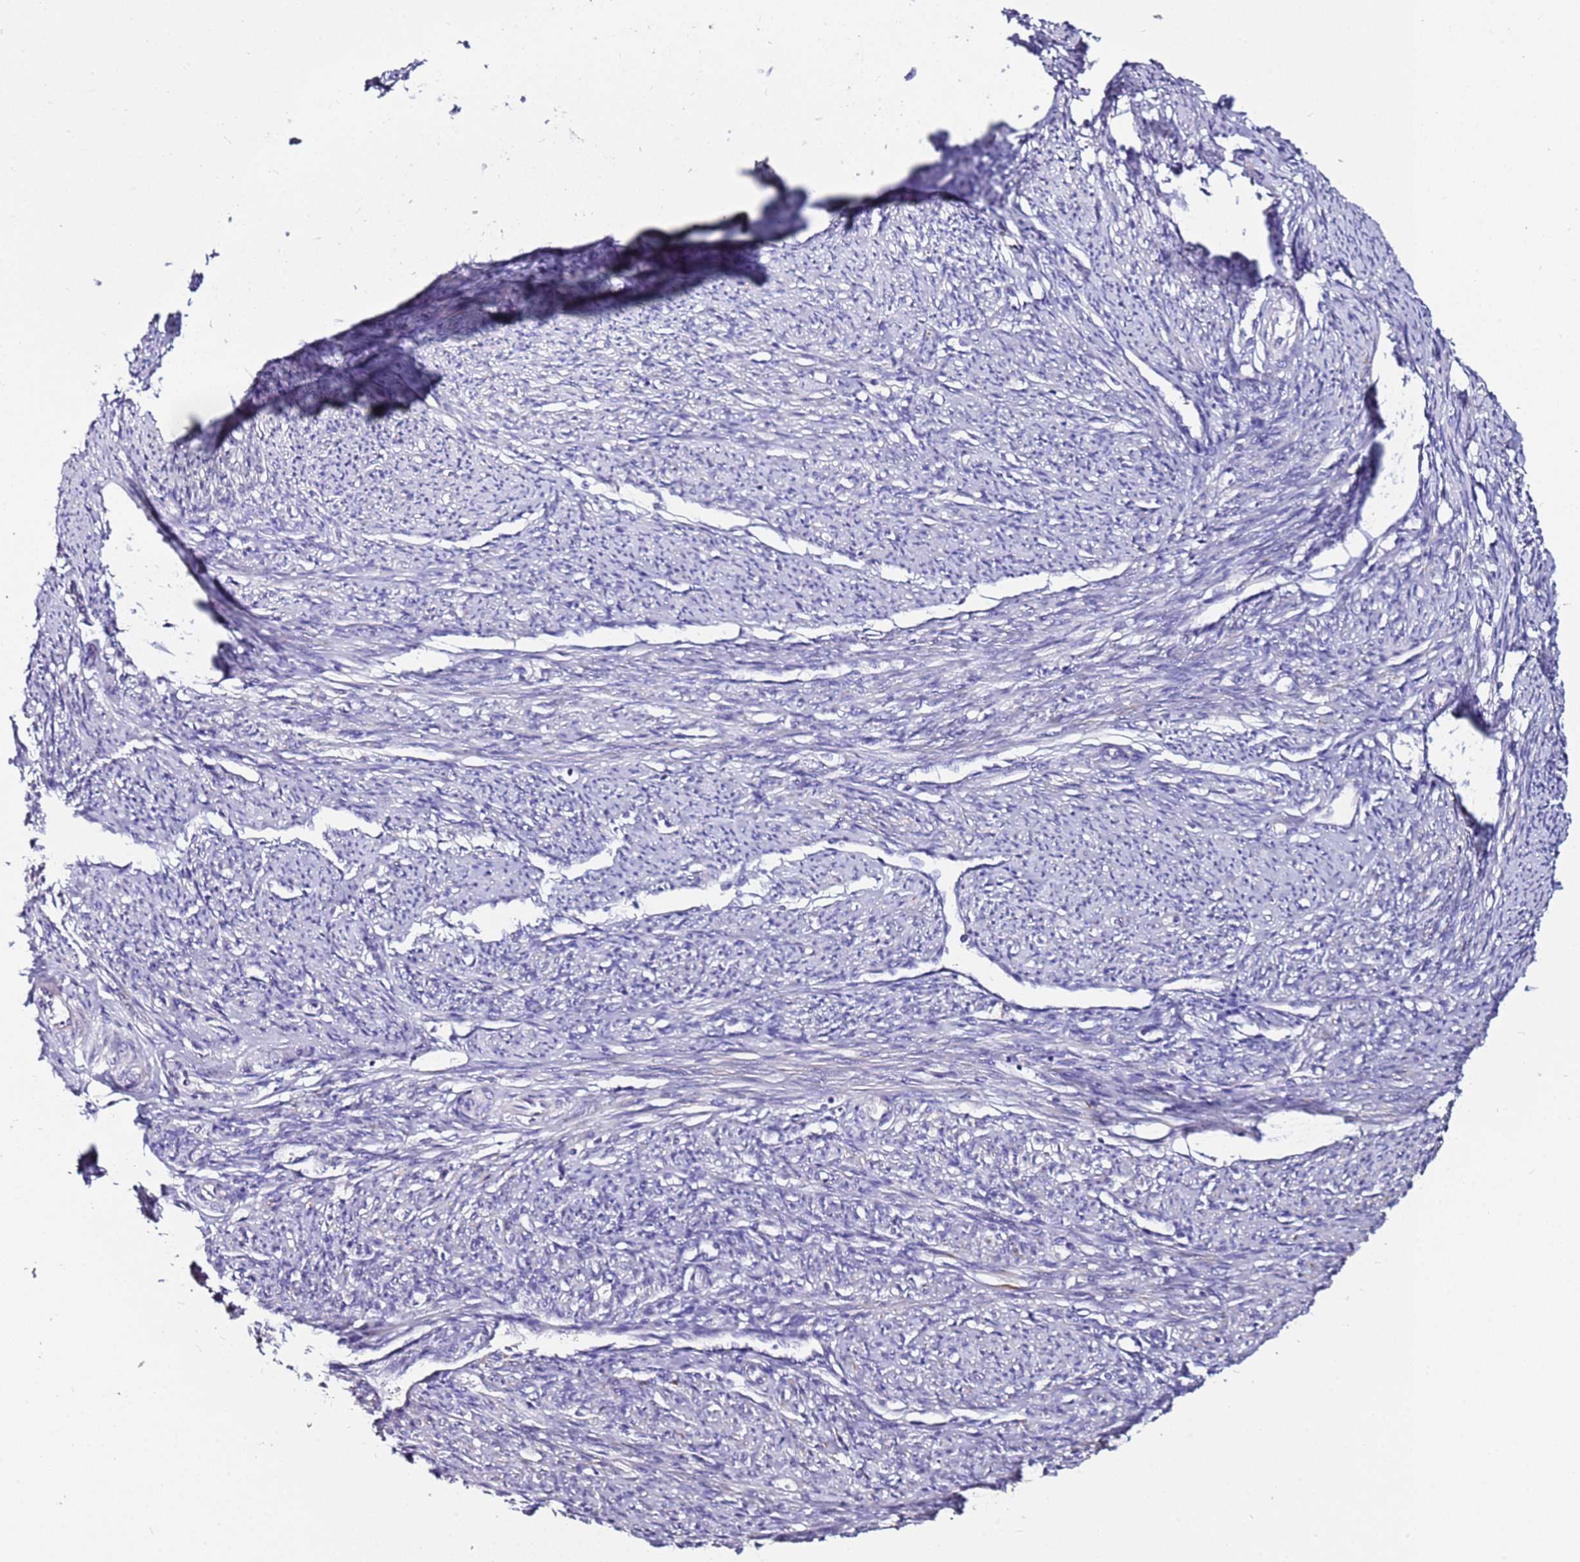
{"staining": {"intensity": "moderate", "quantity": "25%-75%", "location": "cytoplasmic/membranous"}, "tissue": "smooth muscle", "cell_type": "Smooth muscle cells", "image_type": "normal", "snomed": [{"axis": "morphology", "description": "Normal tissue, NOS"}, {"axis": "topography", "description": "Smooth muscle"}, {"axis": "topography", "description": "Uterus"}], "caption": "Smooth muscle stained with IHC shows moderate cytoplasmic/membranous staining in about 25%-75% of smooth muscle cells.", "gene": "SRRM5", "patient": {"sex": "female", "age": 59}}